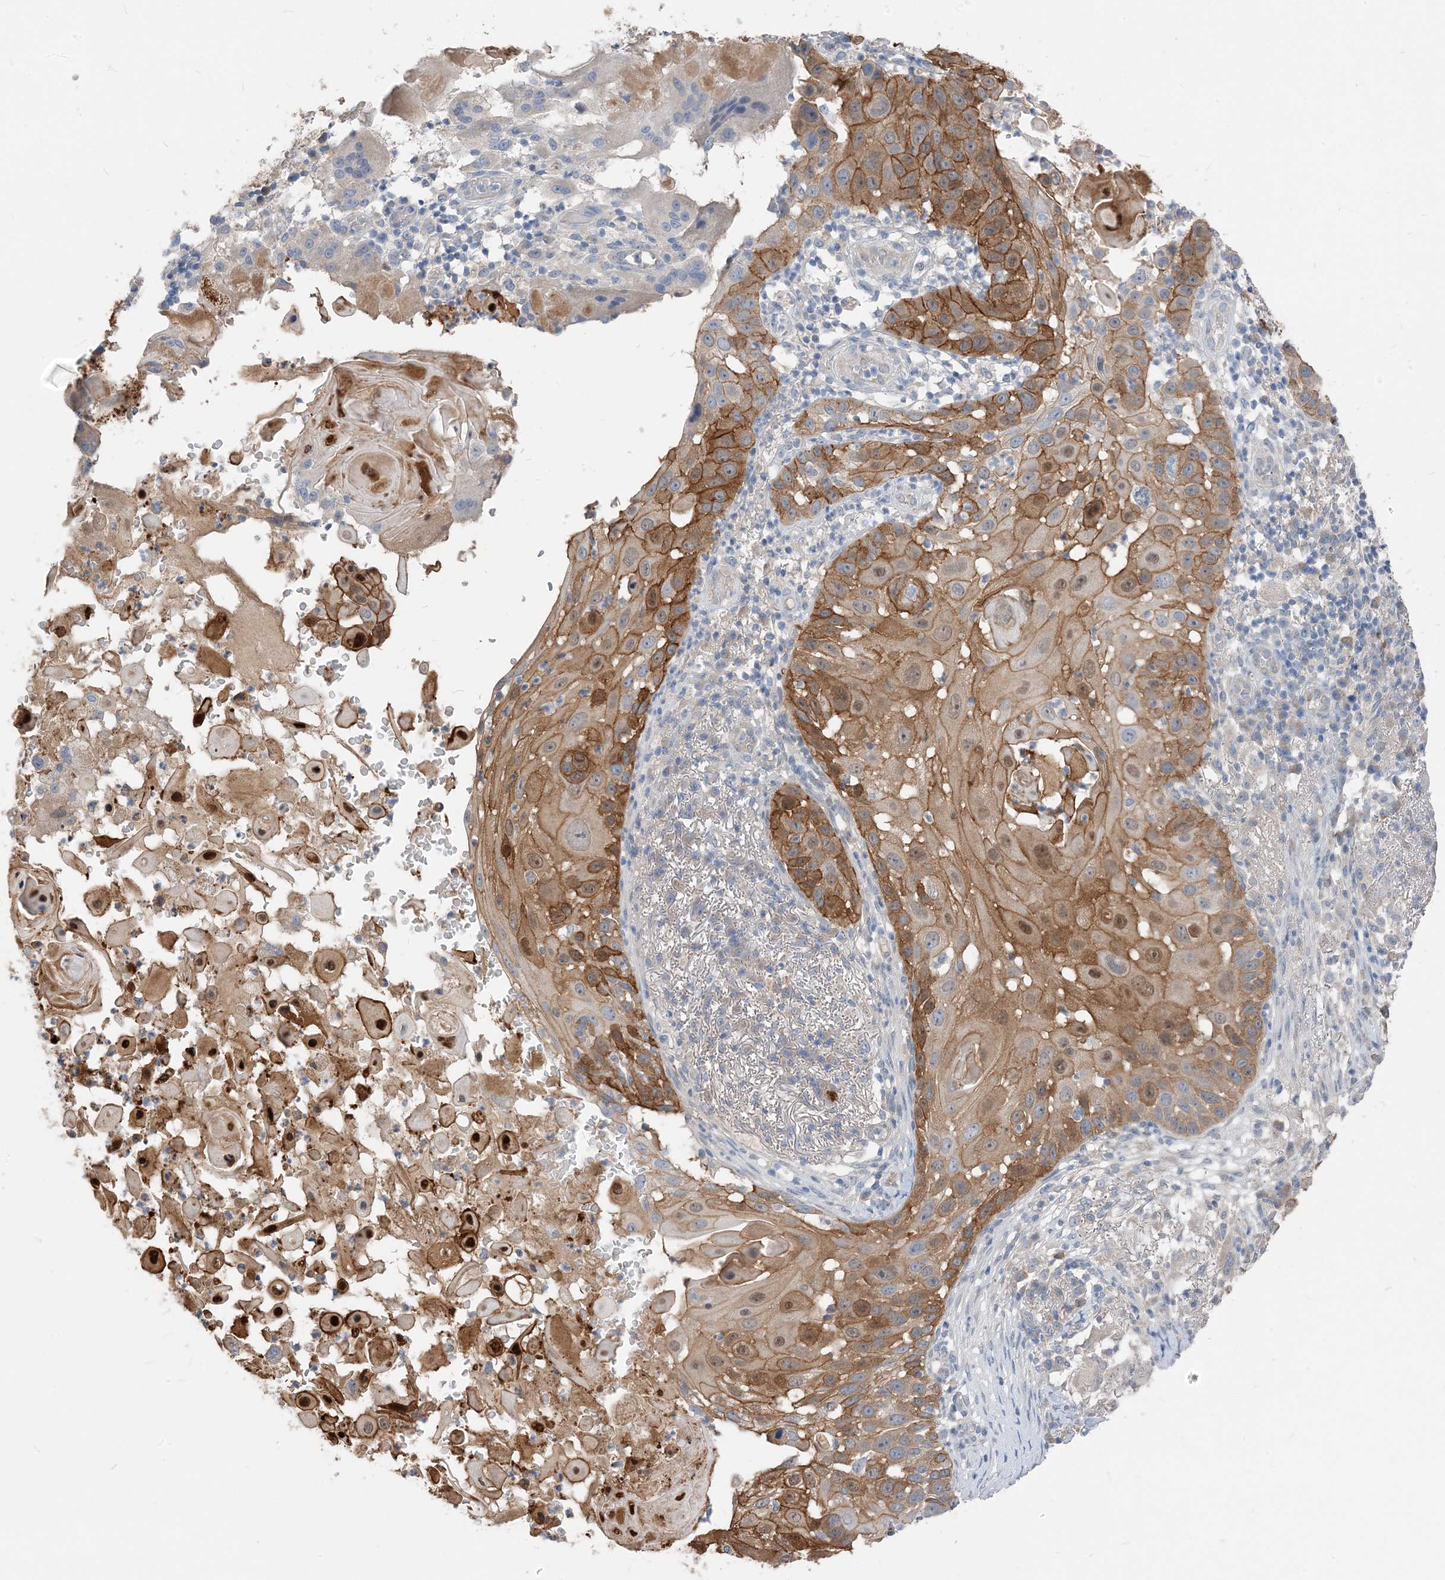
{"staining": {"intensity": "moderate", "quantity": ">75%", "location": "cytoplasmic/membranous,nuclear"}, "tissue": "skin cancer", "cell_type": "Tumor cells", "image_type": "cancer", "snomed": [{"axis": "morphology", "description": "Squamous cell carcinoma, NOS"}, {"axis": "topography", "description": "Skin"}], "caption": "This is an image of IHC staining of squamous cell carcinoma (skin), which shows moderate staining in the cytoplasmic/membranous and nuclear of tumor cells.", "gene": "NCOA7", "patient": {"sex": "female", "age": 44}}